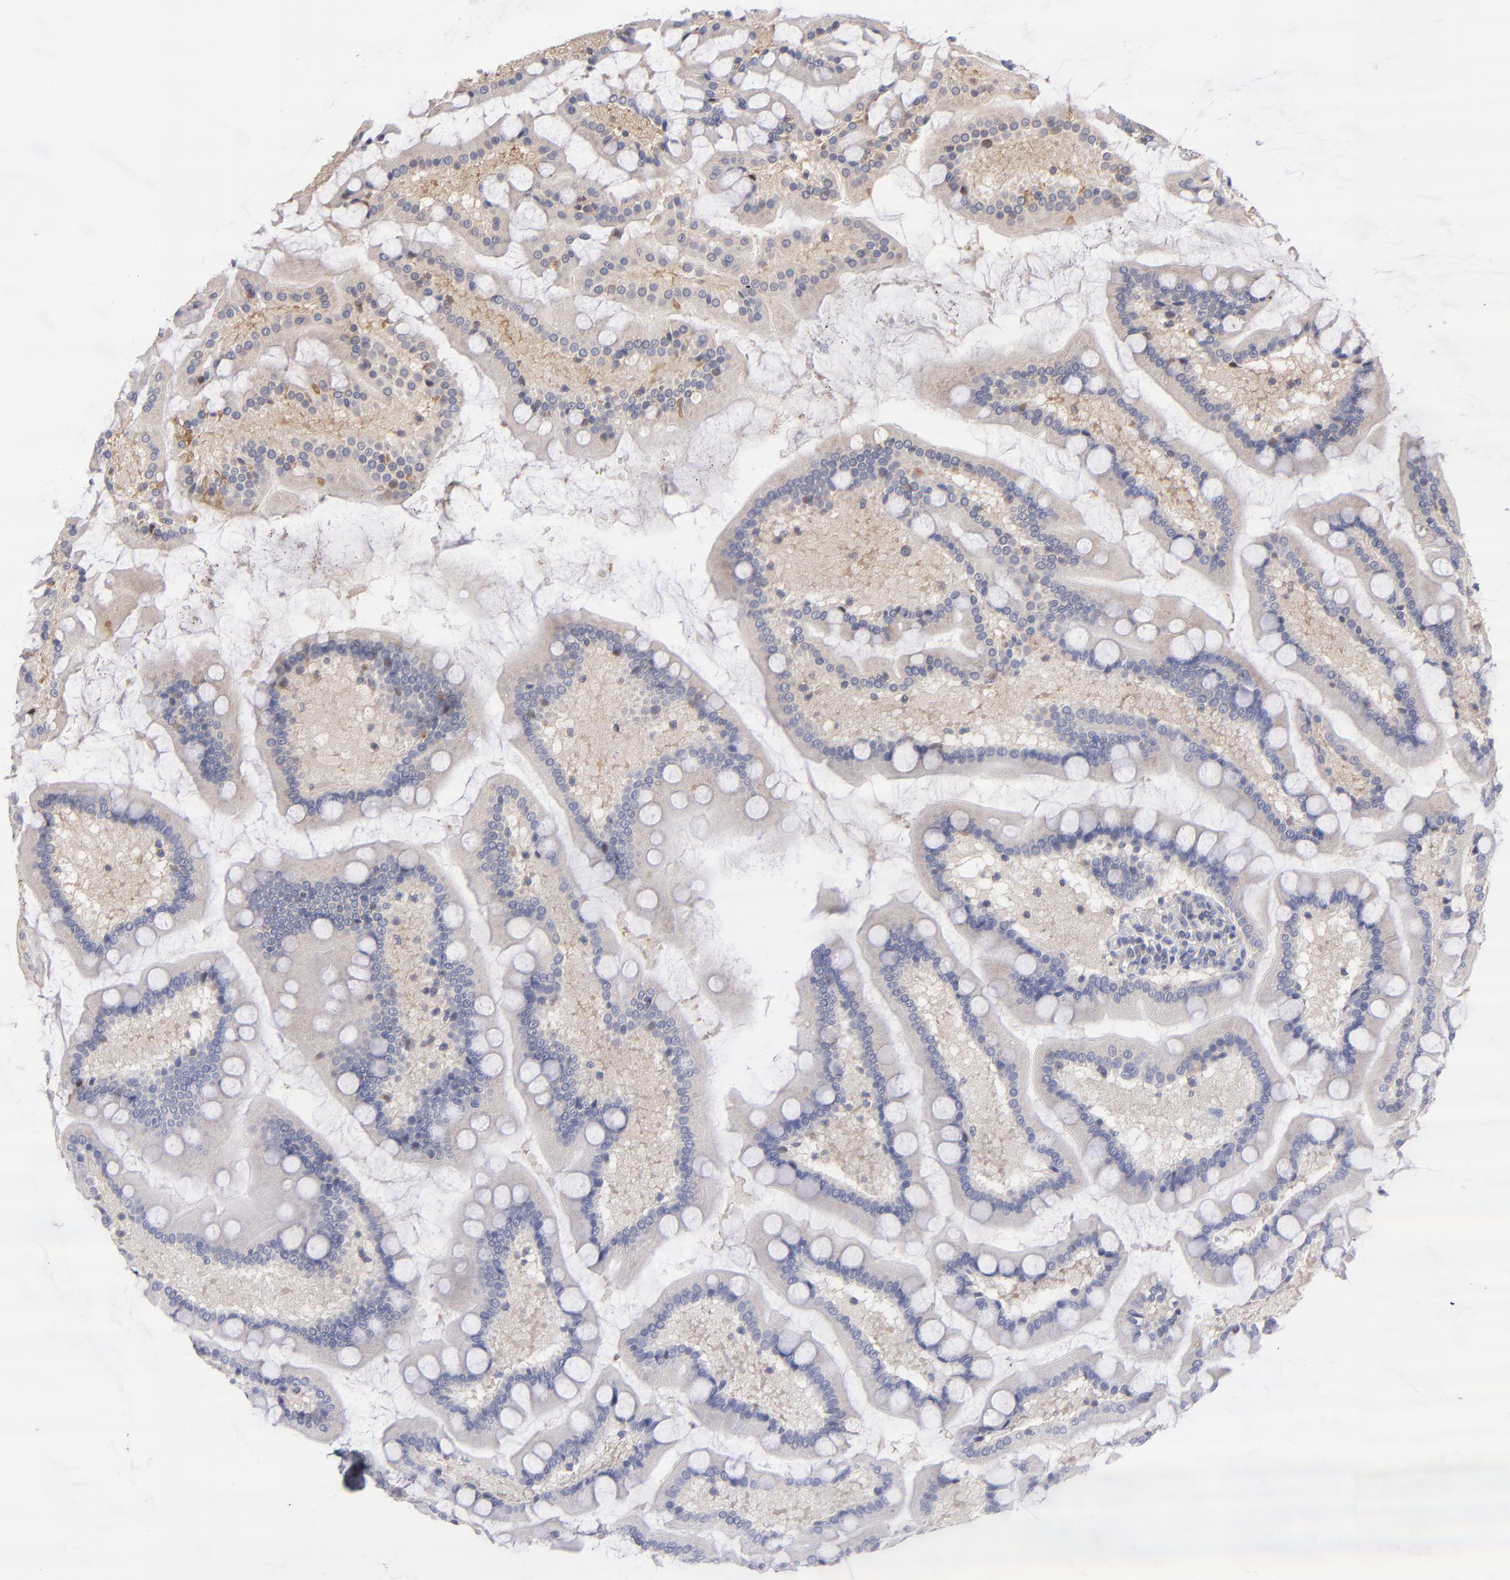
{"staining": {"intensity": "weak", "quantity": "<25%", "location": "cytoplasmic/membranous"}, "tissue": "small intestine", "cell_type": "Glandular cells", "image_type": "normal", "snomed": [{"axis": "morphology", "description": "Normal tissue, NOS"}, {"axis": "topography", "description": "Small intestine"}], "caption": "Immunohistochemistry (IHC) of unremarkable human small intestine exhibits no expression in glandular cells.", "gene": "UPF3B", "patient": {"sex": "female", "age": 61}}